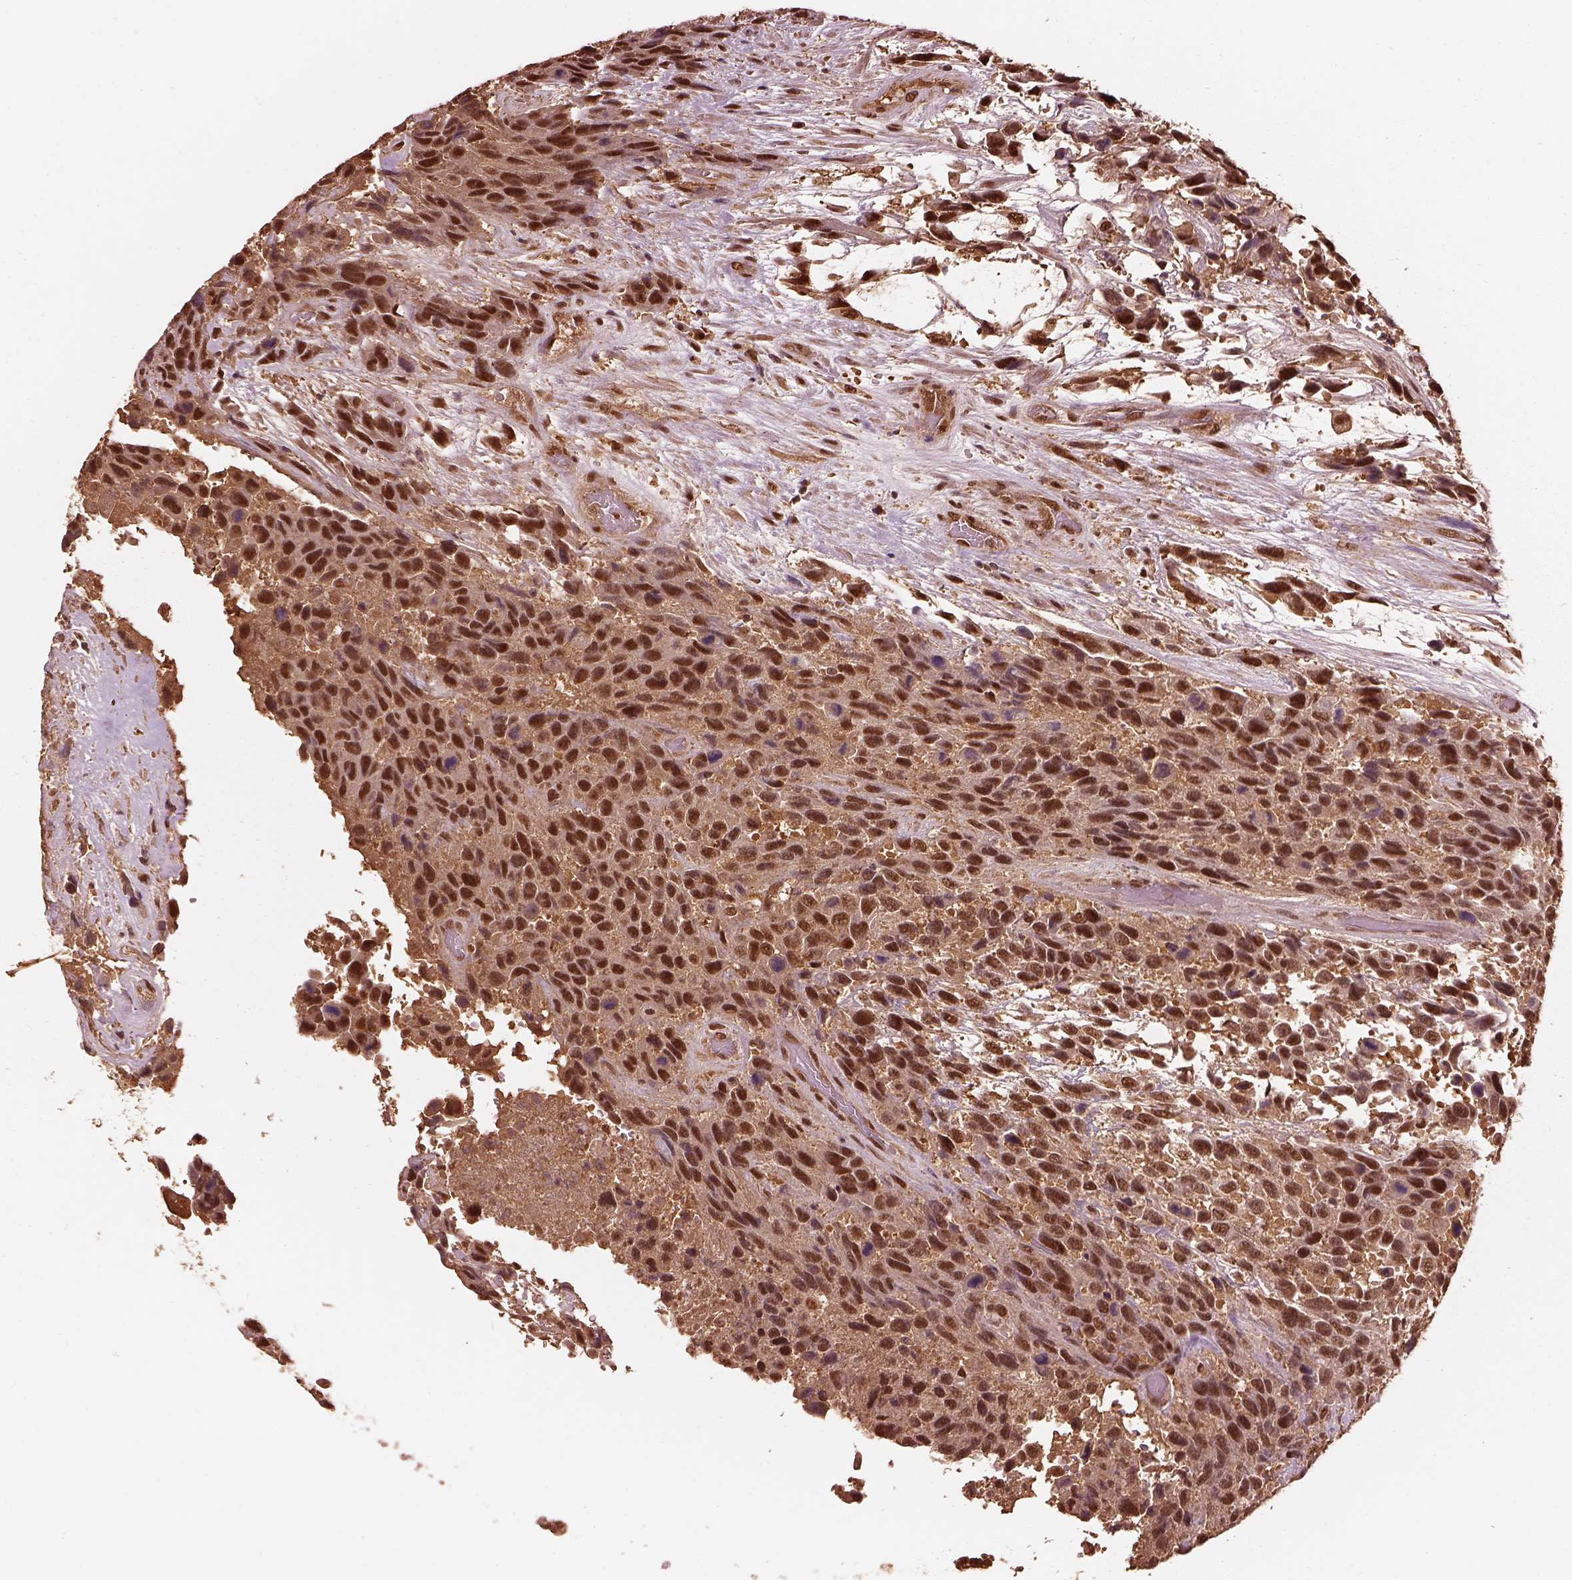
{"staining": {"intensity": "strong", "quantity": ">75%", "location": "nuclear"}, "tissue": "urothelial cancer", "cell_type": "Tumor cells", "image_type": "cancer", "snomed": [{"axis": "morphology", "description": "Urothelial carcinoma, High grade"}, {"axis": "topography", "description": "Urinary bladder"}], "caption": "Protein staining displays strong nuclear staining in approximately >75% of tumor cells in urothelial cancer.", "gene": "PSMC5", "patient": {"sex": "female", "age": 70}}